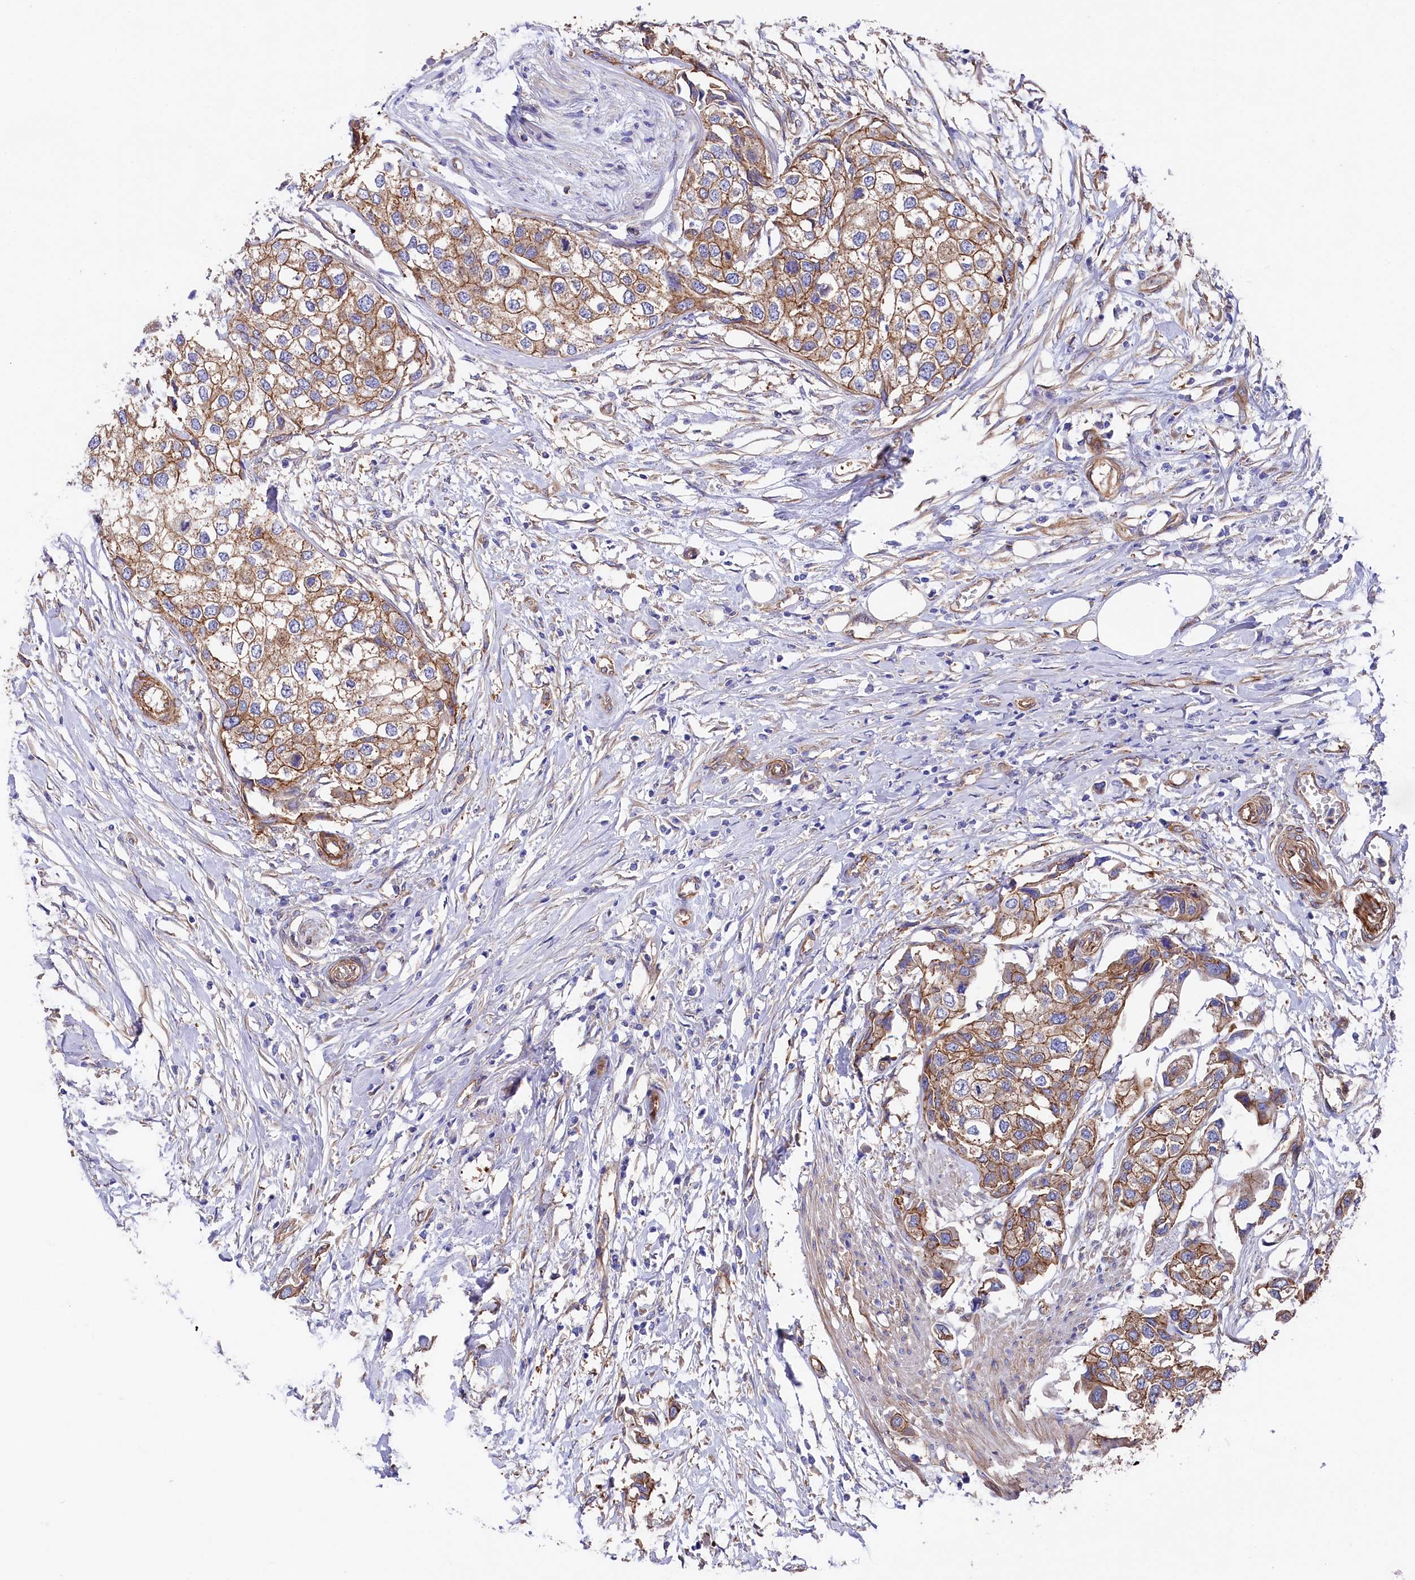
{"staining": {"intensity": "moderate", "quantity": "25%-75%", "location": "cytoplasmic/membranous"}, "tissue": "urothelial cancer", "cell_type": "Tumor cells", "image_type": "cancer", "snomed": [{"axis": "morphology", "description": "Urothelial carcinoma, High grade"}, {"axis": "topography", "description": "Urinary bladder"}], "caption": "Immunohistochemical staining of urothelial cancer shows medium levels of moderate cytoplasmic/membranous expression in about 25%-75% of tumor cells.", "gene": "TNKS1BP1", "patient": {"sex": "male", "age": 64}}